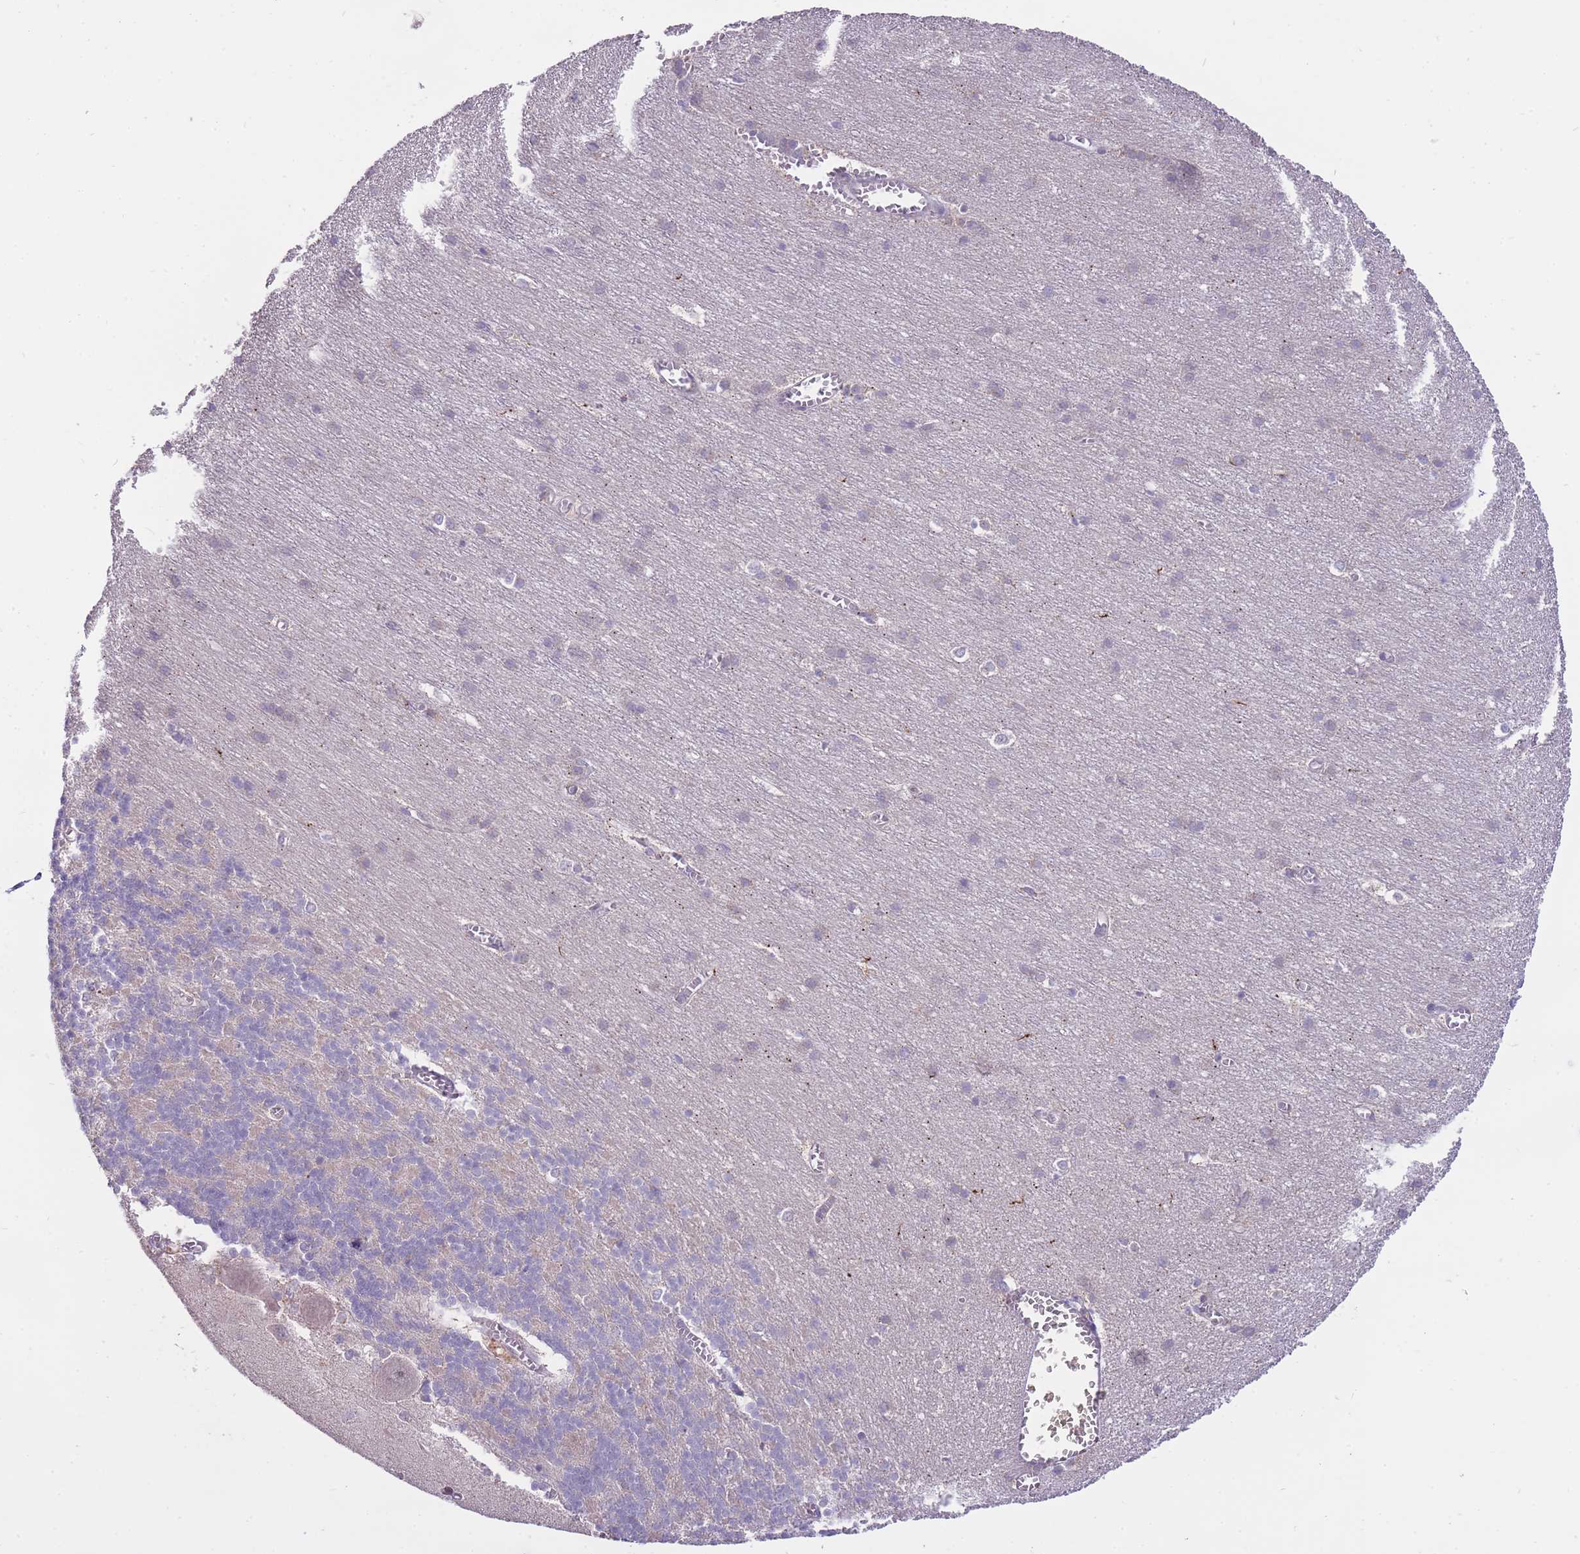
{"staining": {"intensity": "negative", "quantity": "none", "location": "none"}, "tissue": "cerebellum", "cell_type": "Cells in granular layer", "image_type": "normal", "snomed": [{"axis": "morphology", "description": "Normal tissue, NOS"}, {"axis": "topography", "description": "Cerebellum"}], "caption": "This is an immunohistochemistry (IHC) image of normal human cerebellum. There is no staining in cells in granular layer.", "gene": "MCIDAS", "patient": {"sex": "male", "age": 37}}